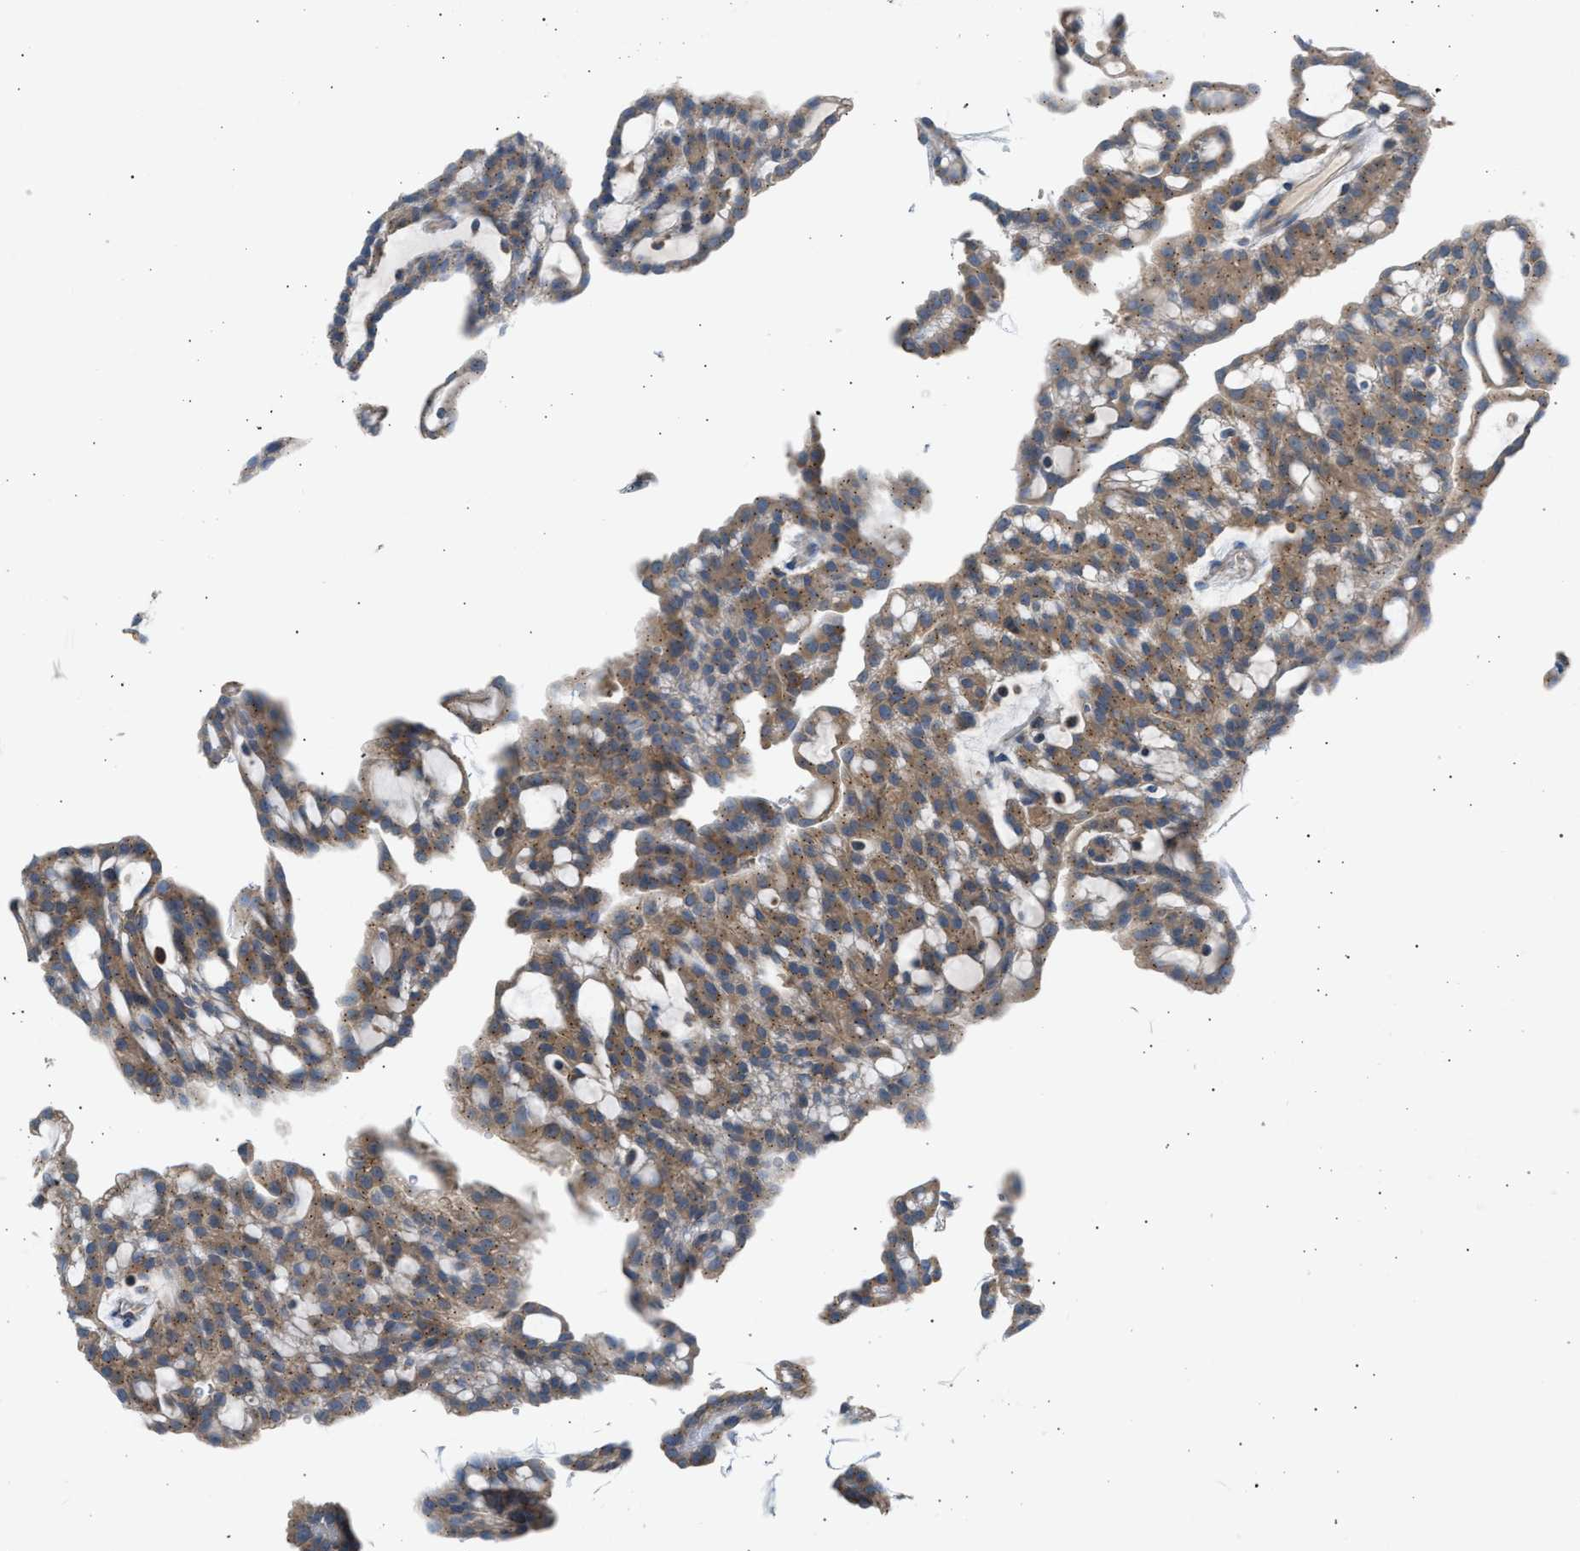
{"staining": {"intensity": "moderate", "quantity": ">75%", "location": "cytoplasmic/membranous"}, "tissue": "renal cancer", "cell_type": "Tumor cells", "image_type": "cancer", "snomed": [{"axis": "morphology", "description": "Adenocarcinoma, NOS"}, {"axis": "topography", "description": "Kidney"}], "caption": "IHC (DAB) staining of renal cancer demonstrates moderate cytoplasmic/membranous protein staining in approximately >75% of tumor cells. Using DAB (brown) and hematoxylin (blue) stains, captured at high magnification using brightfield microscopy.", "gene": "TRIM50", "patient": {"sex": "male", "age": 63}}